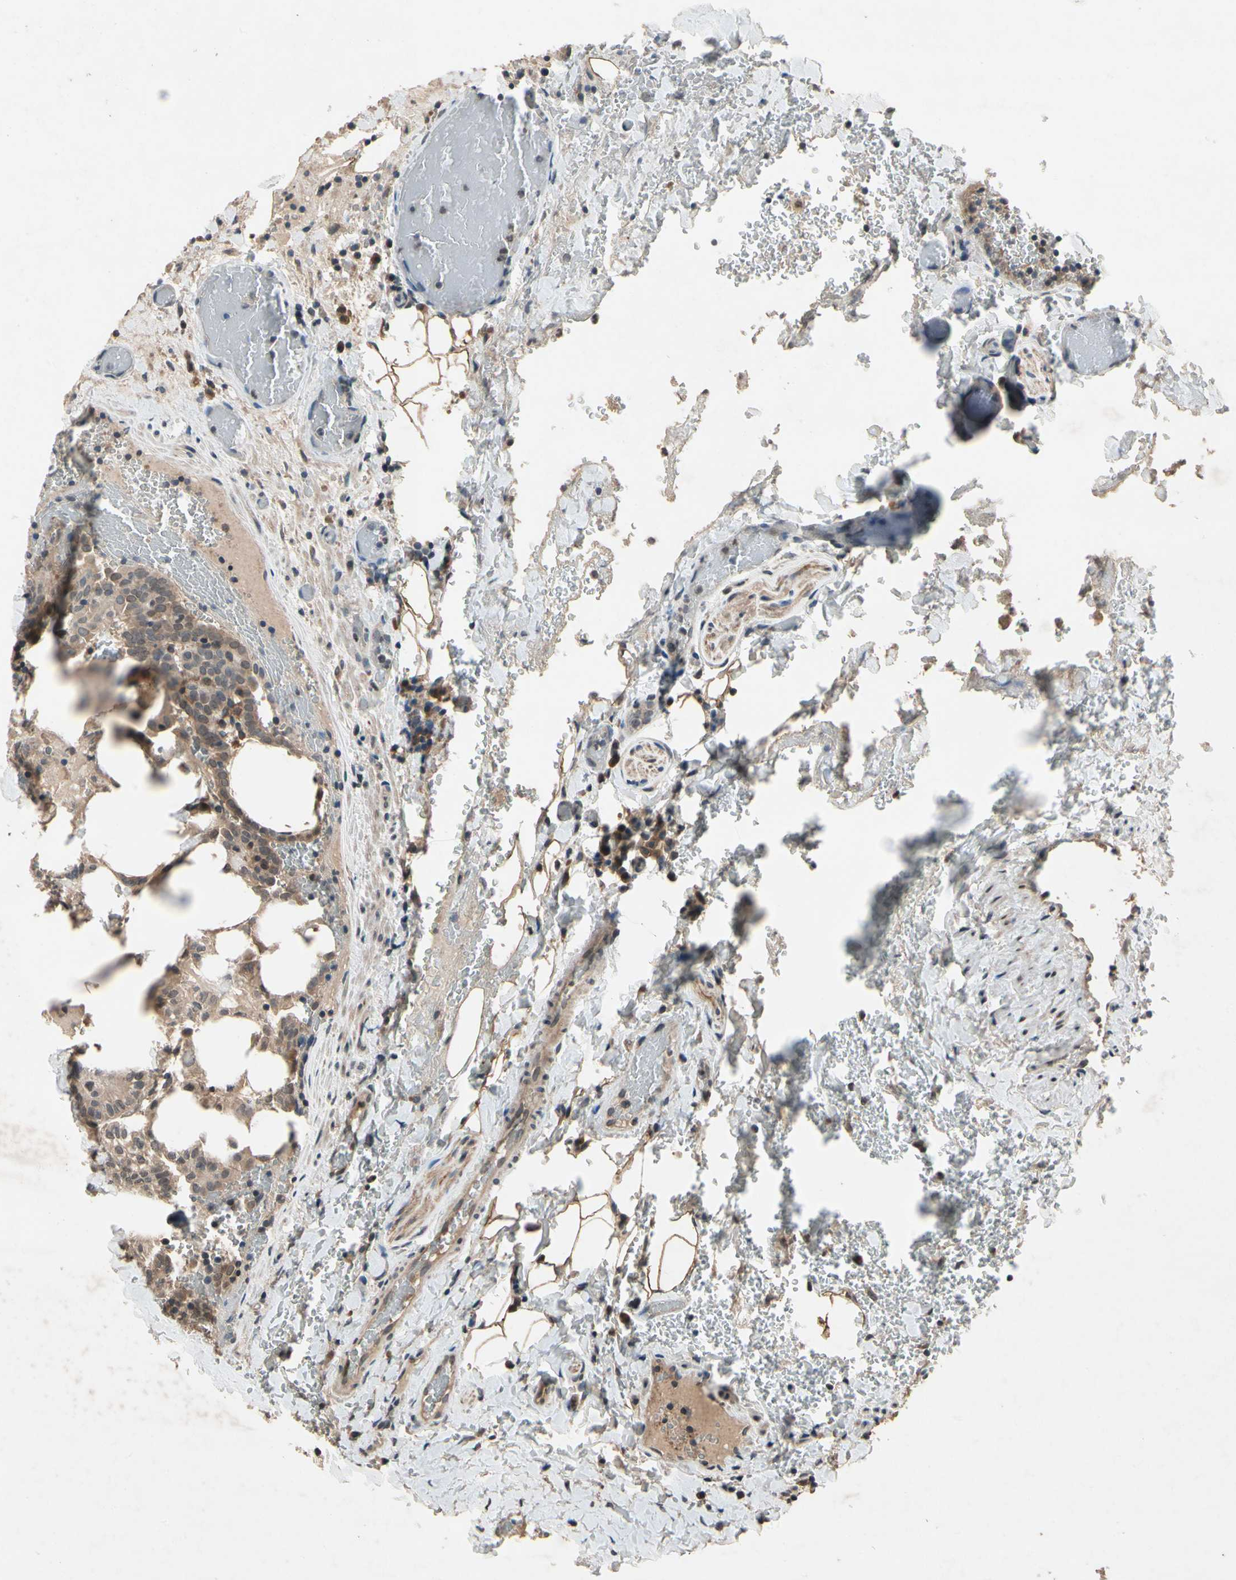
{"staining": {"intensity": "weak", "quantity": ">75%", "location": "cytoplasmic/membranous,nuclear"}, "tissue": "thyroid cancer", "cell_type": "Tumor cells", "image_type": "cancer", "snomed": [{"axis": "morphology", "description": "Normal tissue, NOS"}, {"axis": "morphology", "description": "Papillary adenocarcinoma, NOS"}, {"axis": "topography", "description": "Thyroid gland"}], "caption": "This image exhibits IHC staining of human thyroid papillary adenocarcinoma, with low weak cytoplasmic/membranous and nuclear expression in about >75% of tumor cells.", "gene": "DPY19L3", "patient": {"sex": "female", "age": 30}}